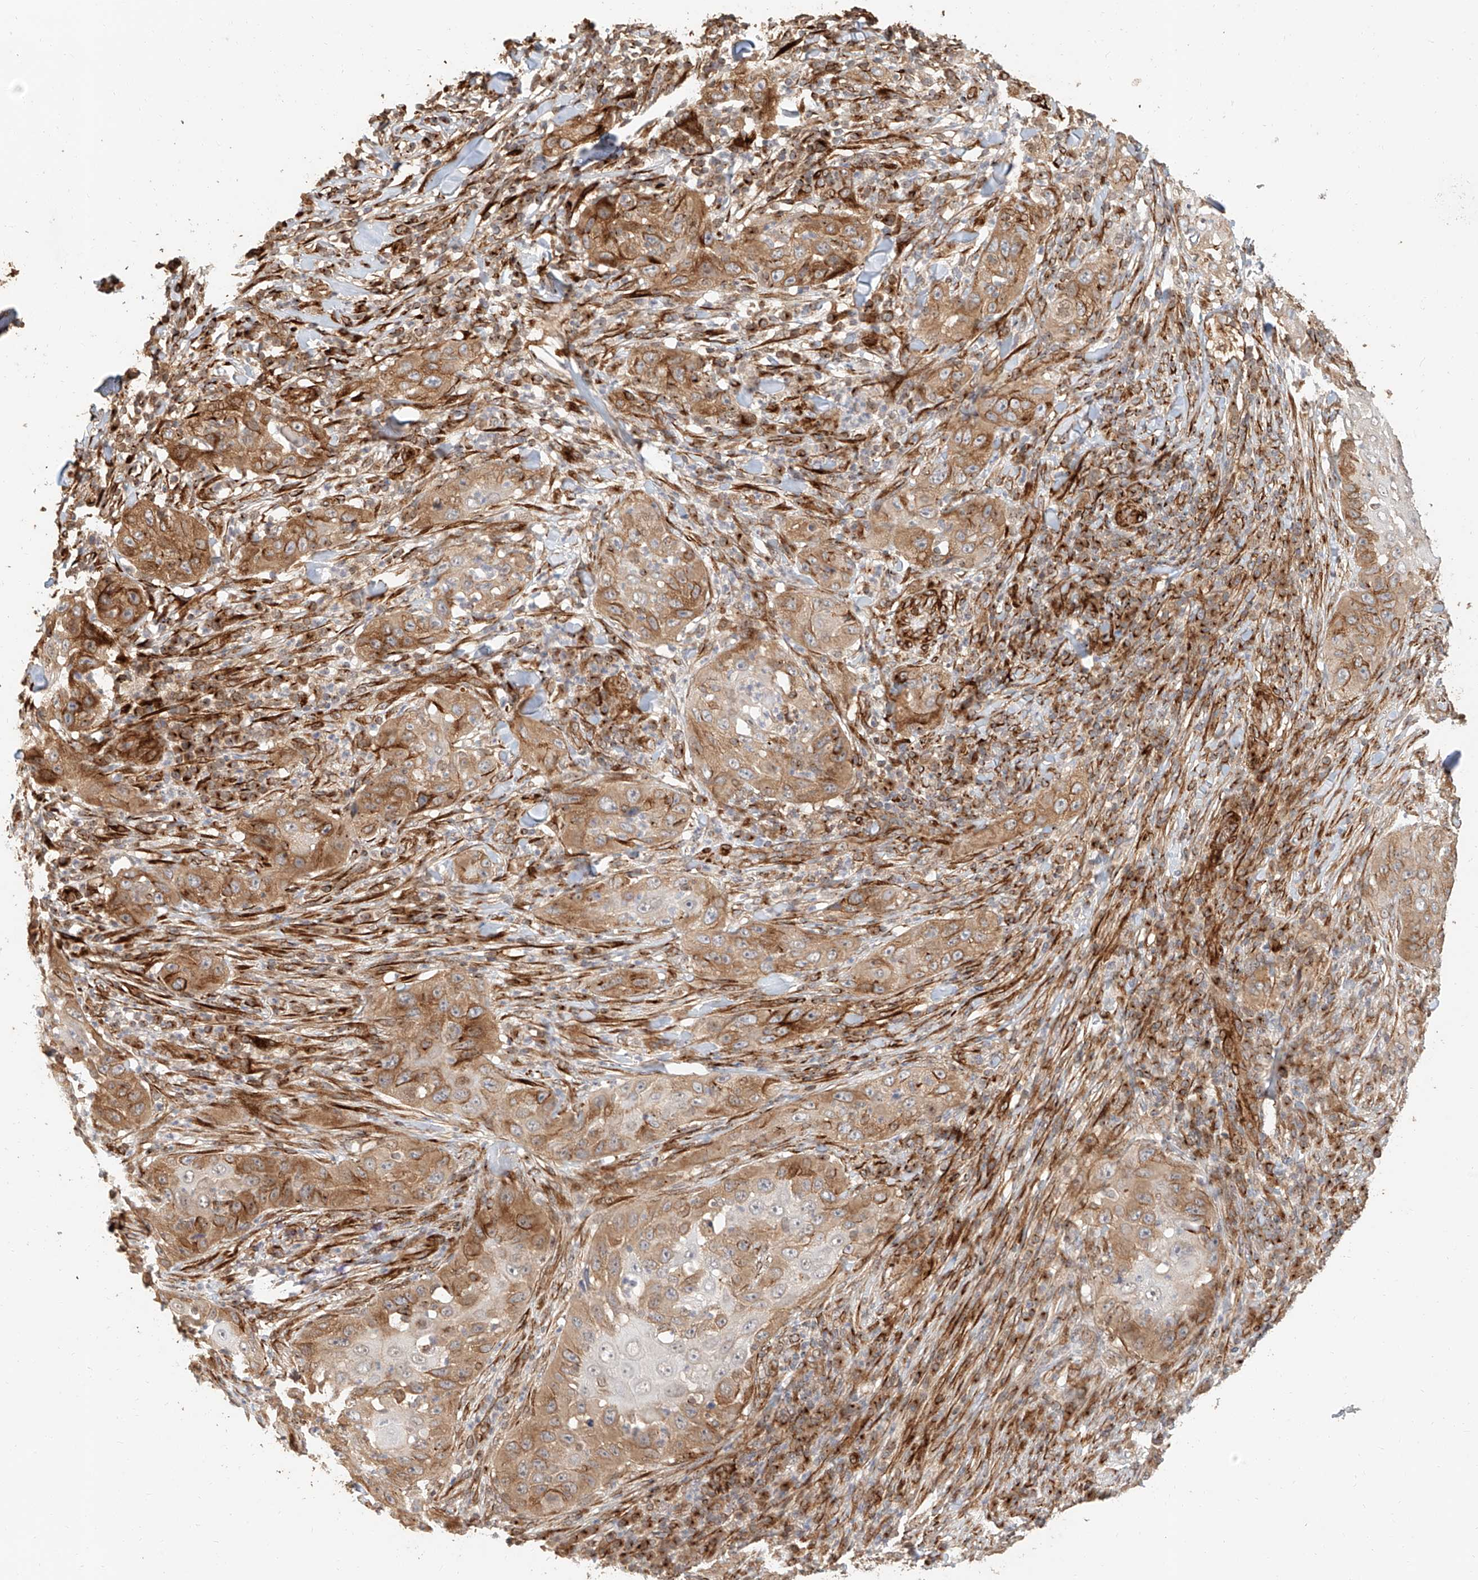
{"staining": {"intensity": "moderate", "quantity": ">75%", "location": "cytoplasmic/membranous"}, "tissue": "skin cancer", "cell_type": "Tumor cells", "image_type": "cancer", "snomed": [{"axis": "morphology", "description": "Squamous cell carcinoma, NOS"}, {"axis": "topography", "description": "Skin"}], "caption": "Human skin cancer stained with a protein marker demonstrates moderate staining in tumor cells.", "gene": "NAP1L1", "patient": {"sex": "female", "age": 44}}